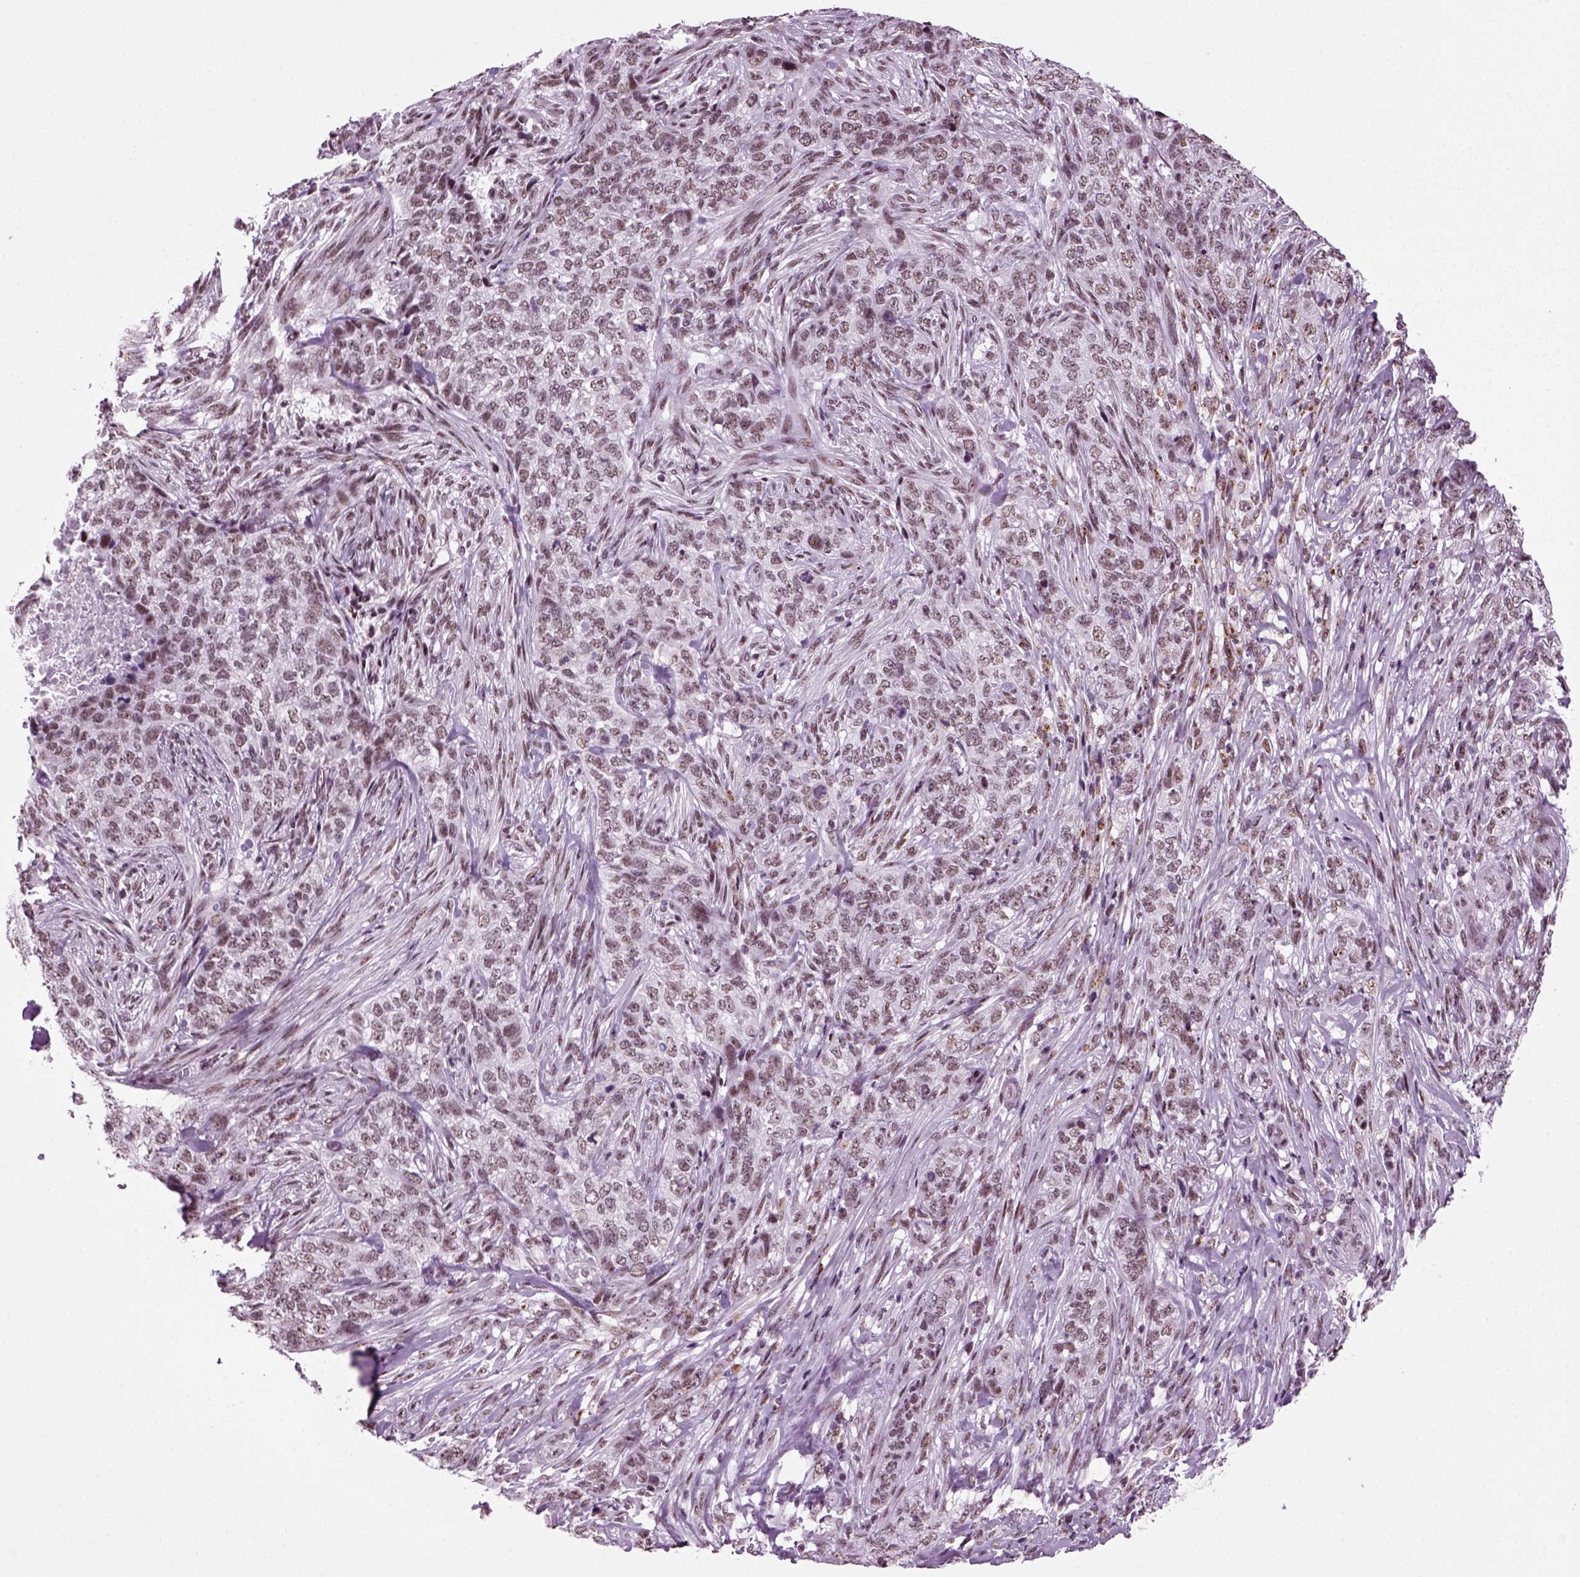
{"staining": {"intensity": "negative", "quantity": "none", "location": "none"}, "tissue": "skin cancer", "cell_type": "Tumor cells", "image_type": "cancer", "snomed": [{"axis": "morphology", "description": "Basal cell carcinoma"}, {"axis": "topography", "description": "Skin"}], "caption": "This image is of skin basal cell carcinoma stained with IHC to label a protein in brown with the nuclei are counter-stained blue. There is no staining in tumor cells.", "gene": "RCOR3", "patient": {"sex": "female", "age": 69}}